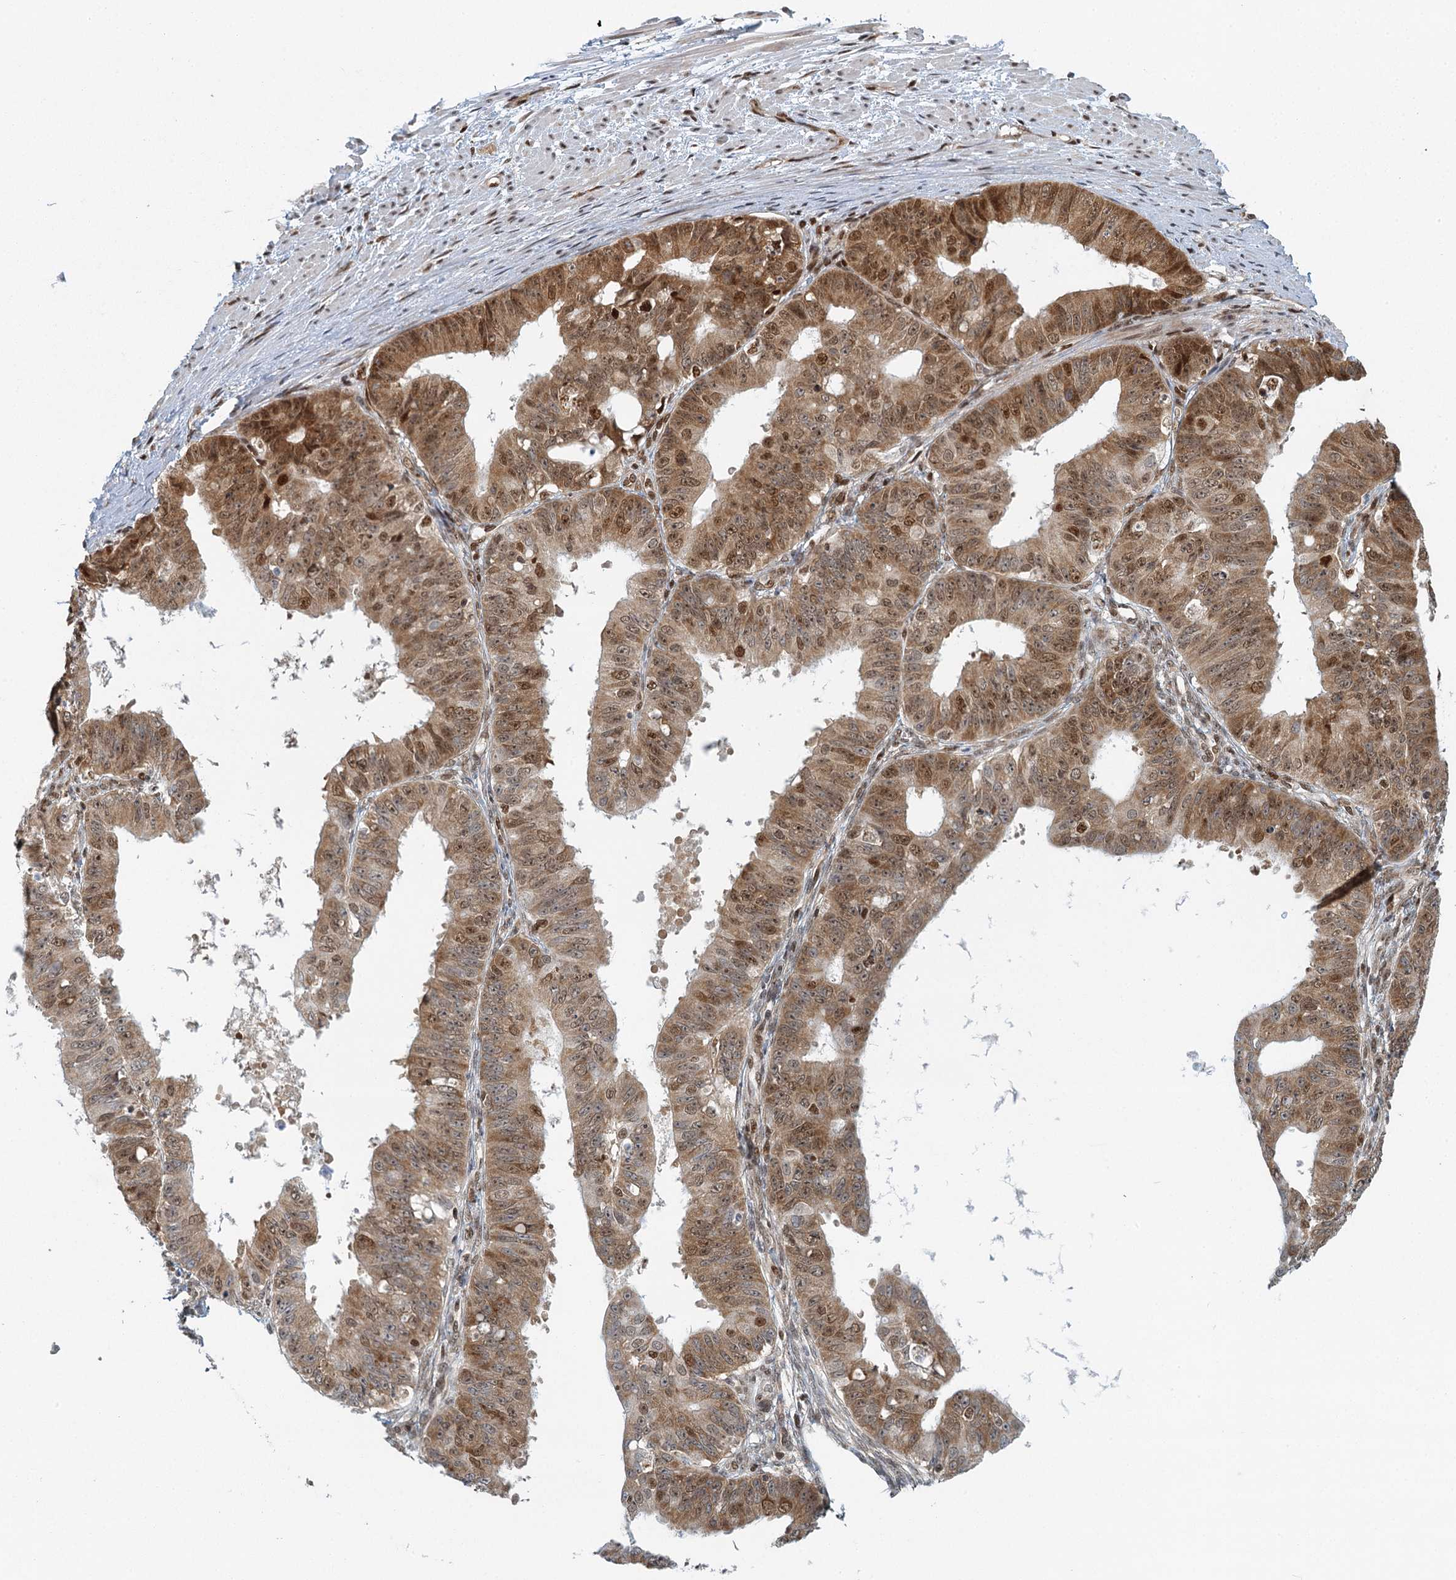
{"staining": {"intensity": "moderate", "quantity": ">75%", "location": "cytoplasmic/membranous,nuclear"}, "tissue": "ovarian cancer", "cell_type": "Tumor cells", "image_type": "cancer", "snomed": [{"axis": "morphology", "description": "Carcinoma, endometroid"}, {"axis": "topography", "description": "Appendix"}, {"axis": "topography", "description": "Ovary"}], "caption": "Protein expression by immunohistochemistry shows moderate cytoplasmic/membranous and nuclear expression in about >75% of tumor cells in ovarian cancer (endometroid carcinoma).", "gene": "GPATCH11", "patient": {"sex": "female", "age": 42}}